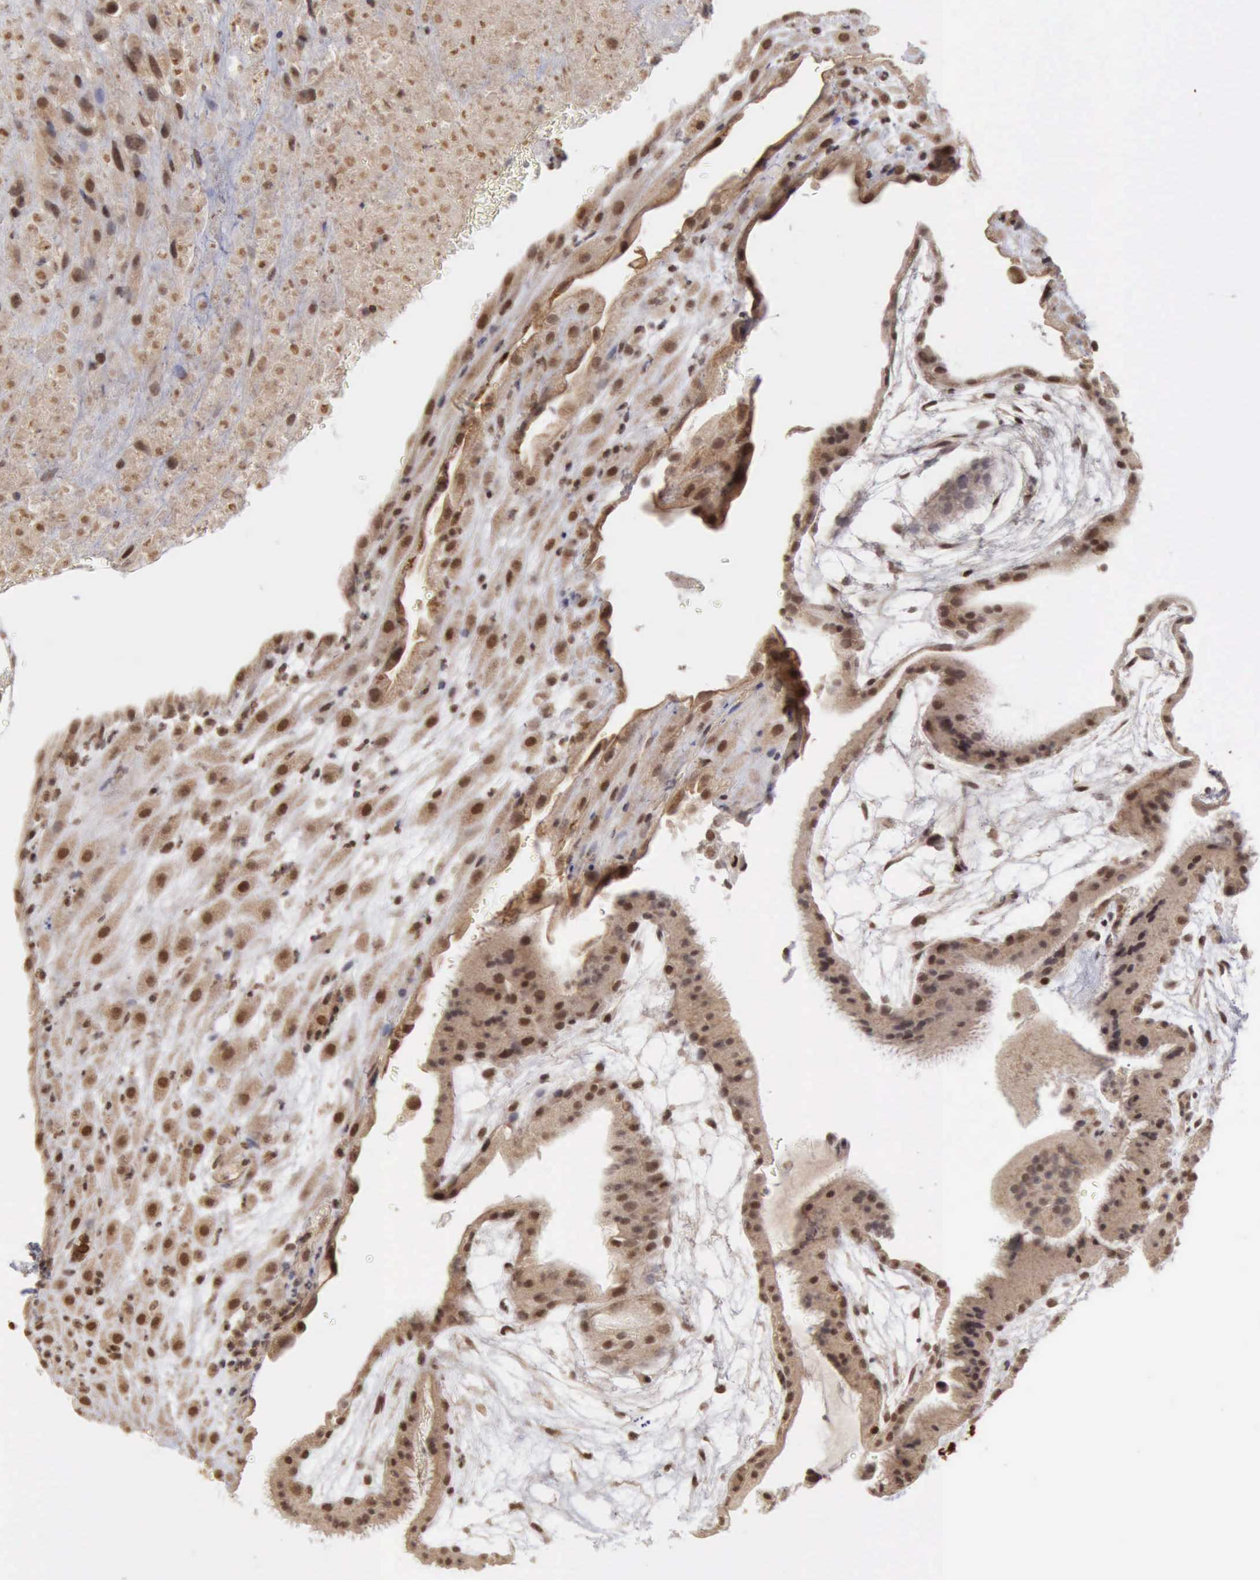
{"staining": {"intensity": "moderate", "quantity": ">75%", "location": "nuclear"}, "tissue": "placenta", "cell_type": "Decidual cells", "image_type": "normal", "snomed": [{"axis": "morphology", "description": "Normal tissue, NOS"}, {"axis": "topography", "description": "Placenta"}], "caption": "Immunohistochemical staining of normal human placenta reveals medium levels of moderate nuclear positivity in approximately >75% of decidual cells. (DAB IHC, brown staining for protein, blue staining for nuclei).", "gene": "CDKN2A", "patient": {"sex": "female", "age": 19}}